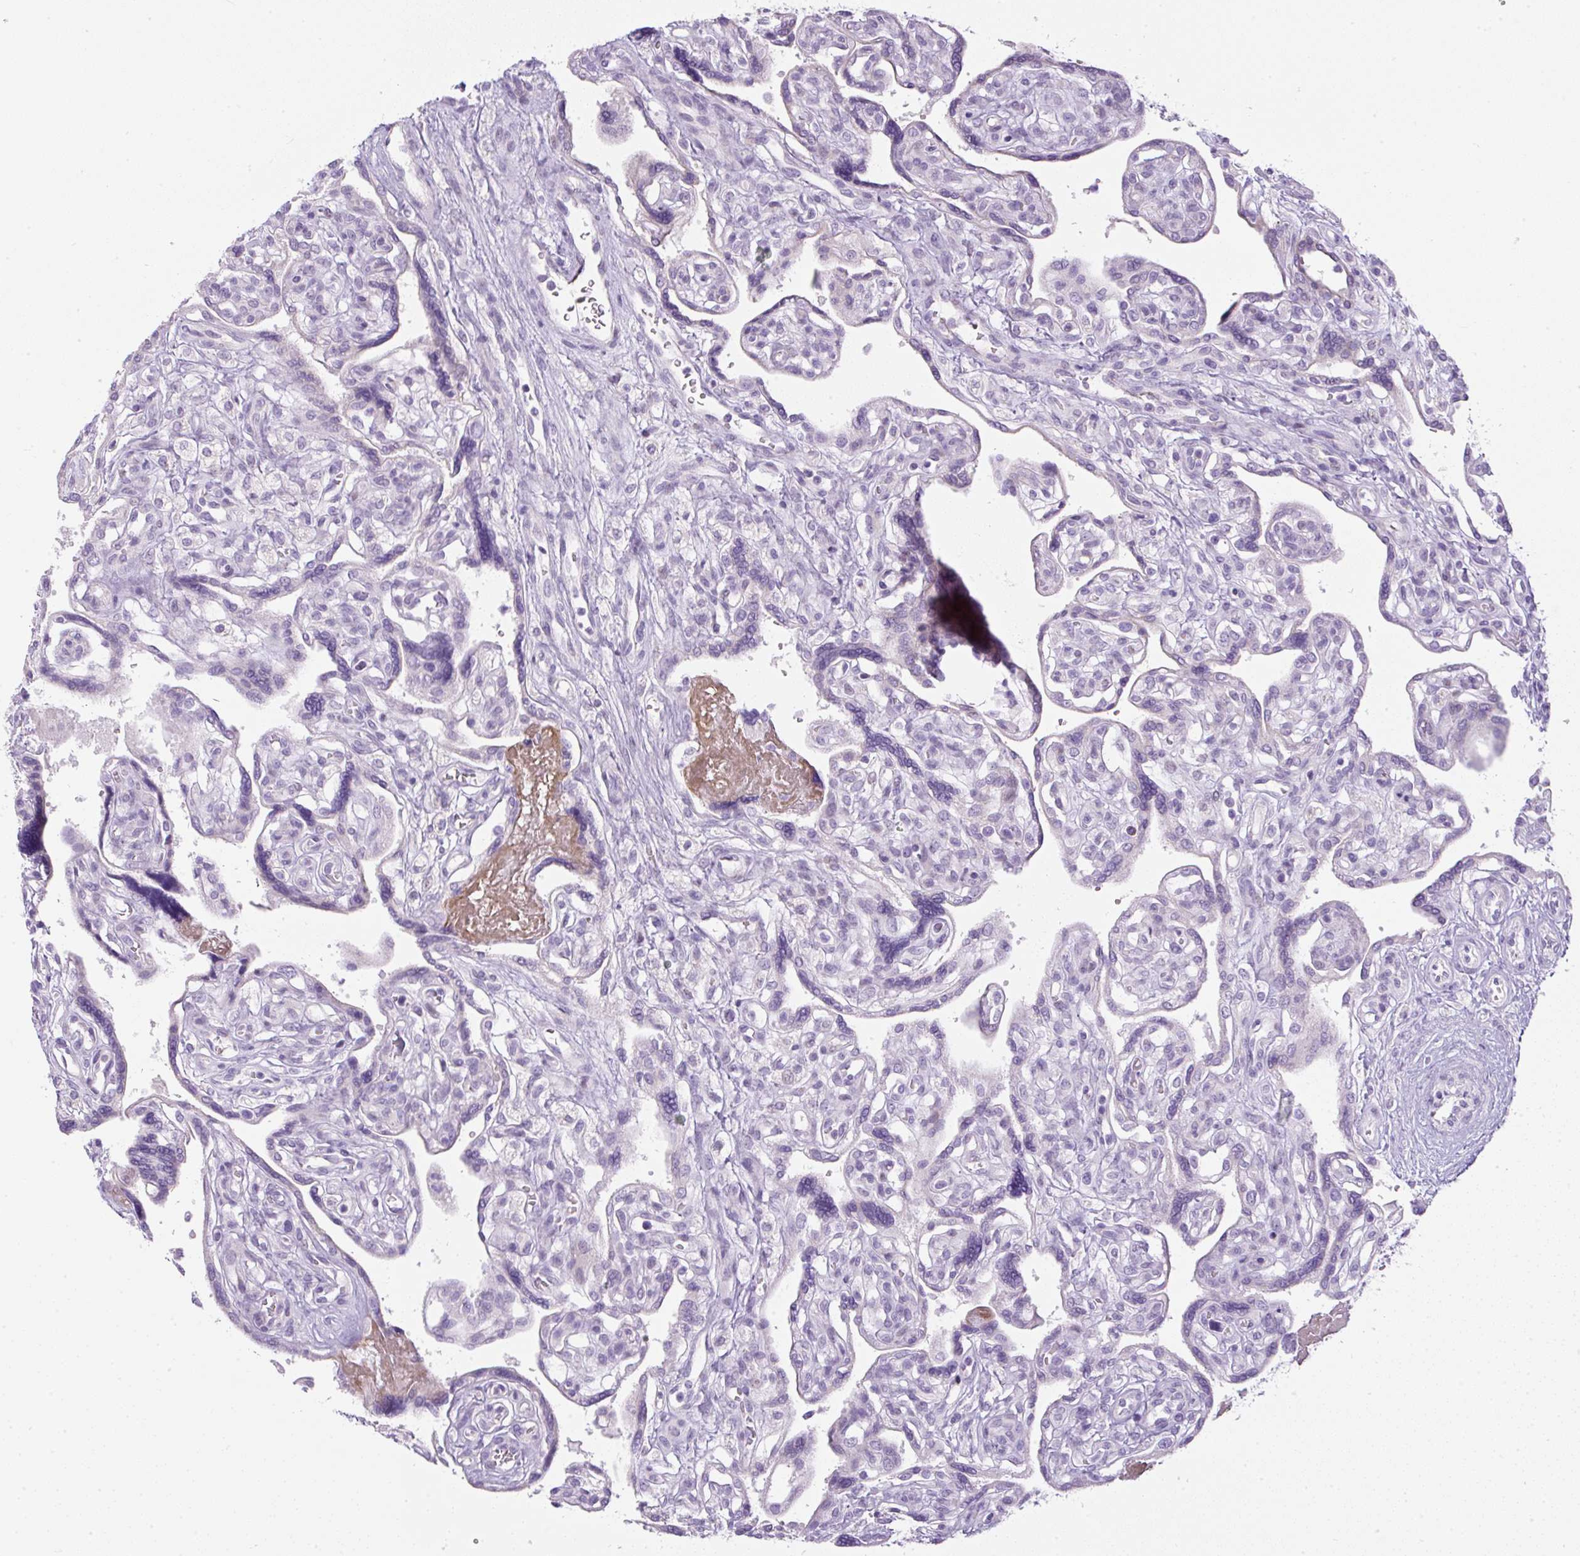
{"staining": {"intensity": "negative", "quantity": "none", "location": "none"}, "tissue": "placenta", "cell_type": "Decidual cells", "image_type": "normal", "snomed": [{"axis": "morphology", "description": "Normal tissue, NOS"}, {"axis": "topography", "description": "Placenta"}], "caption": "Photomicrograph shows no protein staining in decidual cells of benign placenta.", "gene": "FGFBP3", "patient": {"sex": "female", "age": 39}}